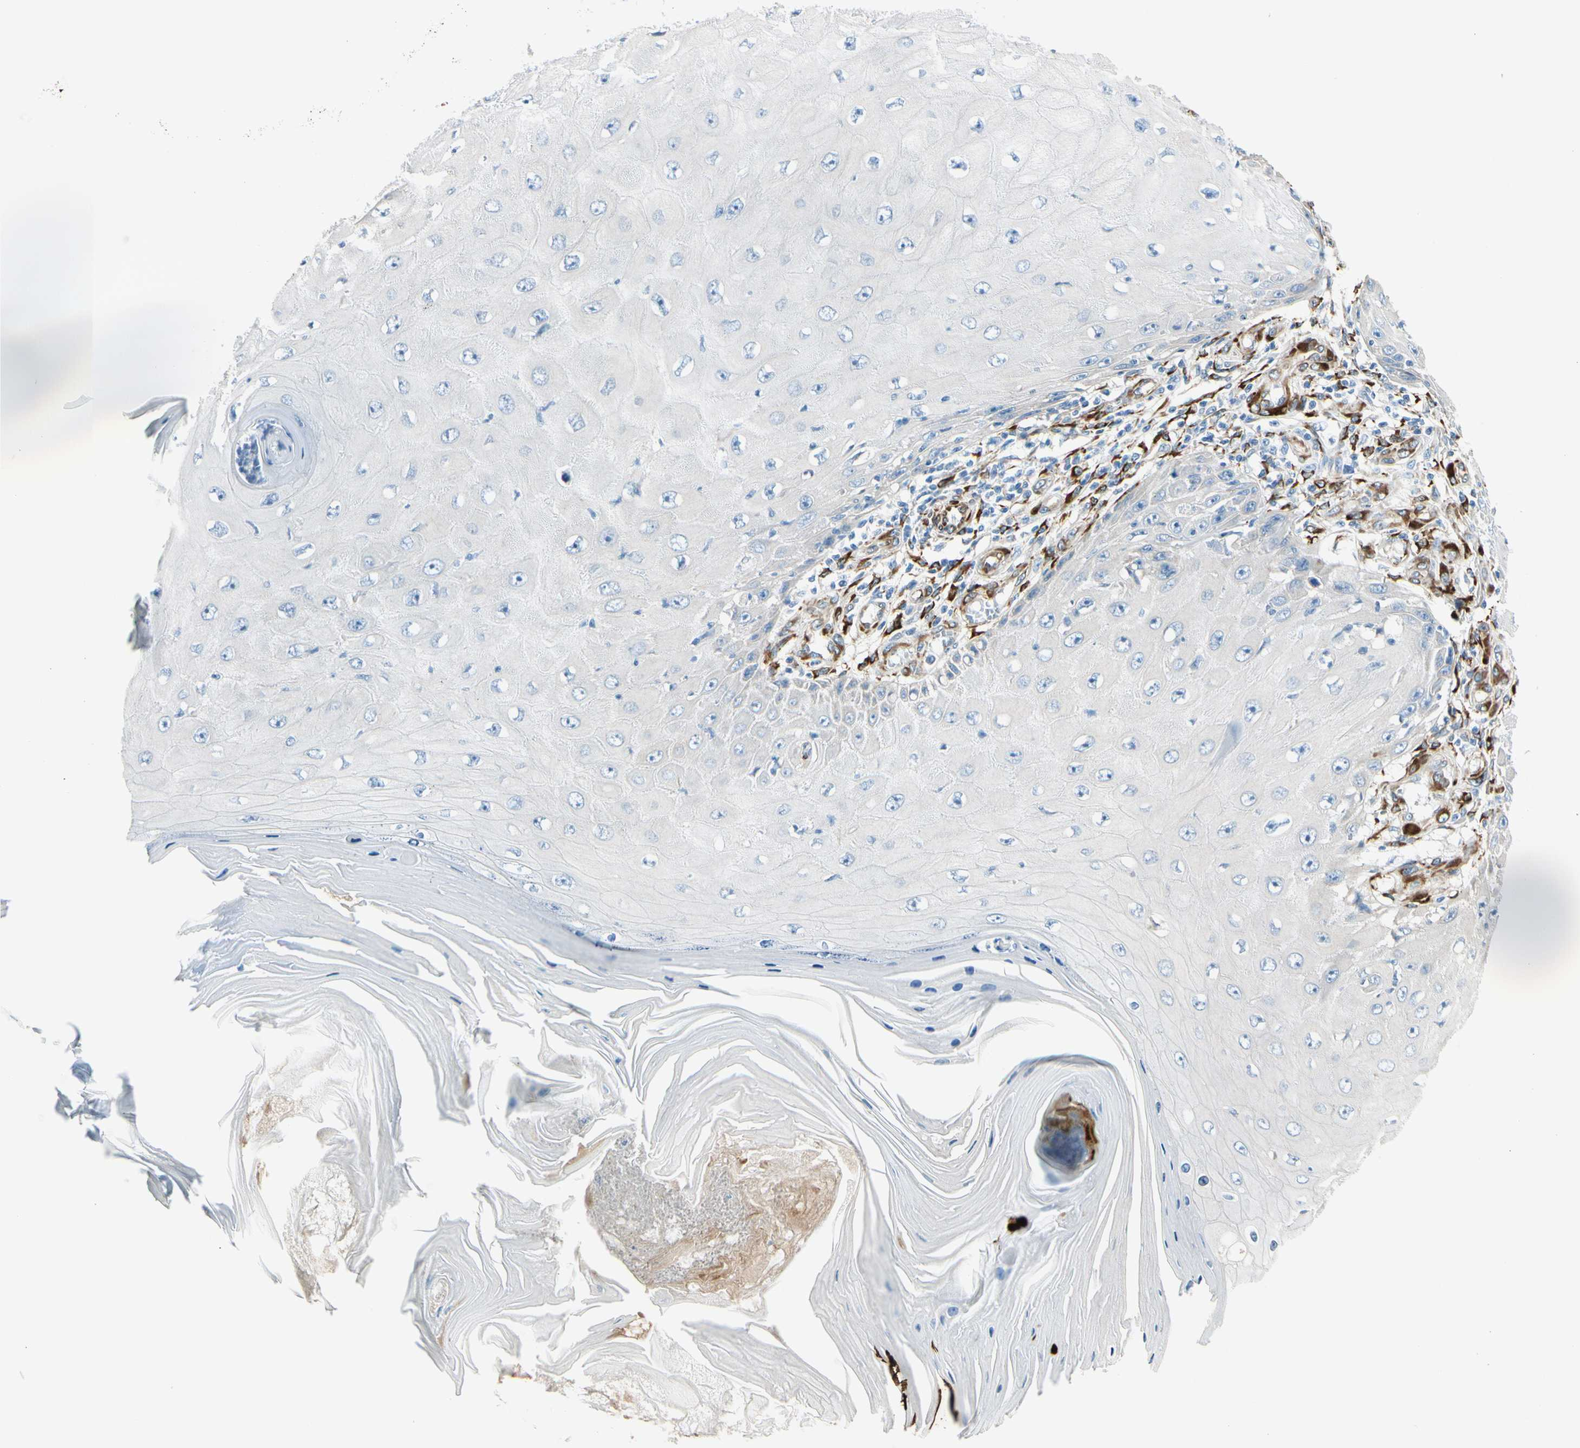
{"staining": {"intensity": "weak", "quantity": "<25%", "location": "cytoplasmic/membranous"}, "tissue": "skin cancer", "cell_type": "Tumor cells", "image_type": "cancer", "snomed": [{"axis": "morphology", "description": "Squamous cell carcinoma, NOS"}, {"axis": "topography", "description": "Skin"}], "caption": "DAB (3,3'-diaminobenzidine) immunohistochemical staining of human skin squamous cell carcinoma demonstrates no significant staining in tumor cells. (DAB immunohistochemistry visualized using brightfield microscopy, high magnification).", "gene": "FKBP7", "patient": {"sex": "female", "age": 73}}